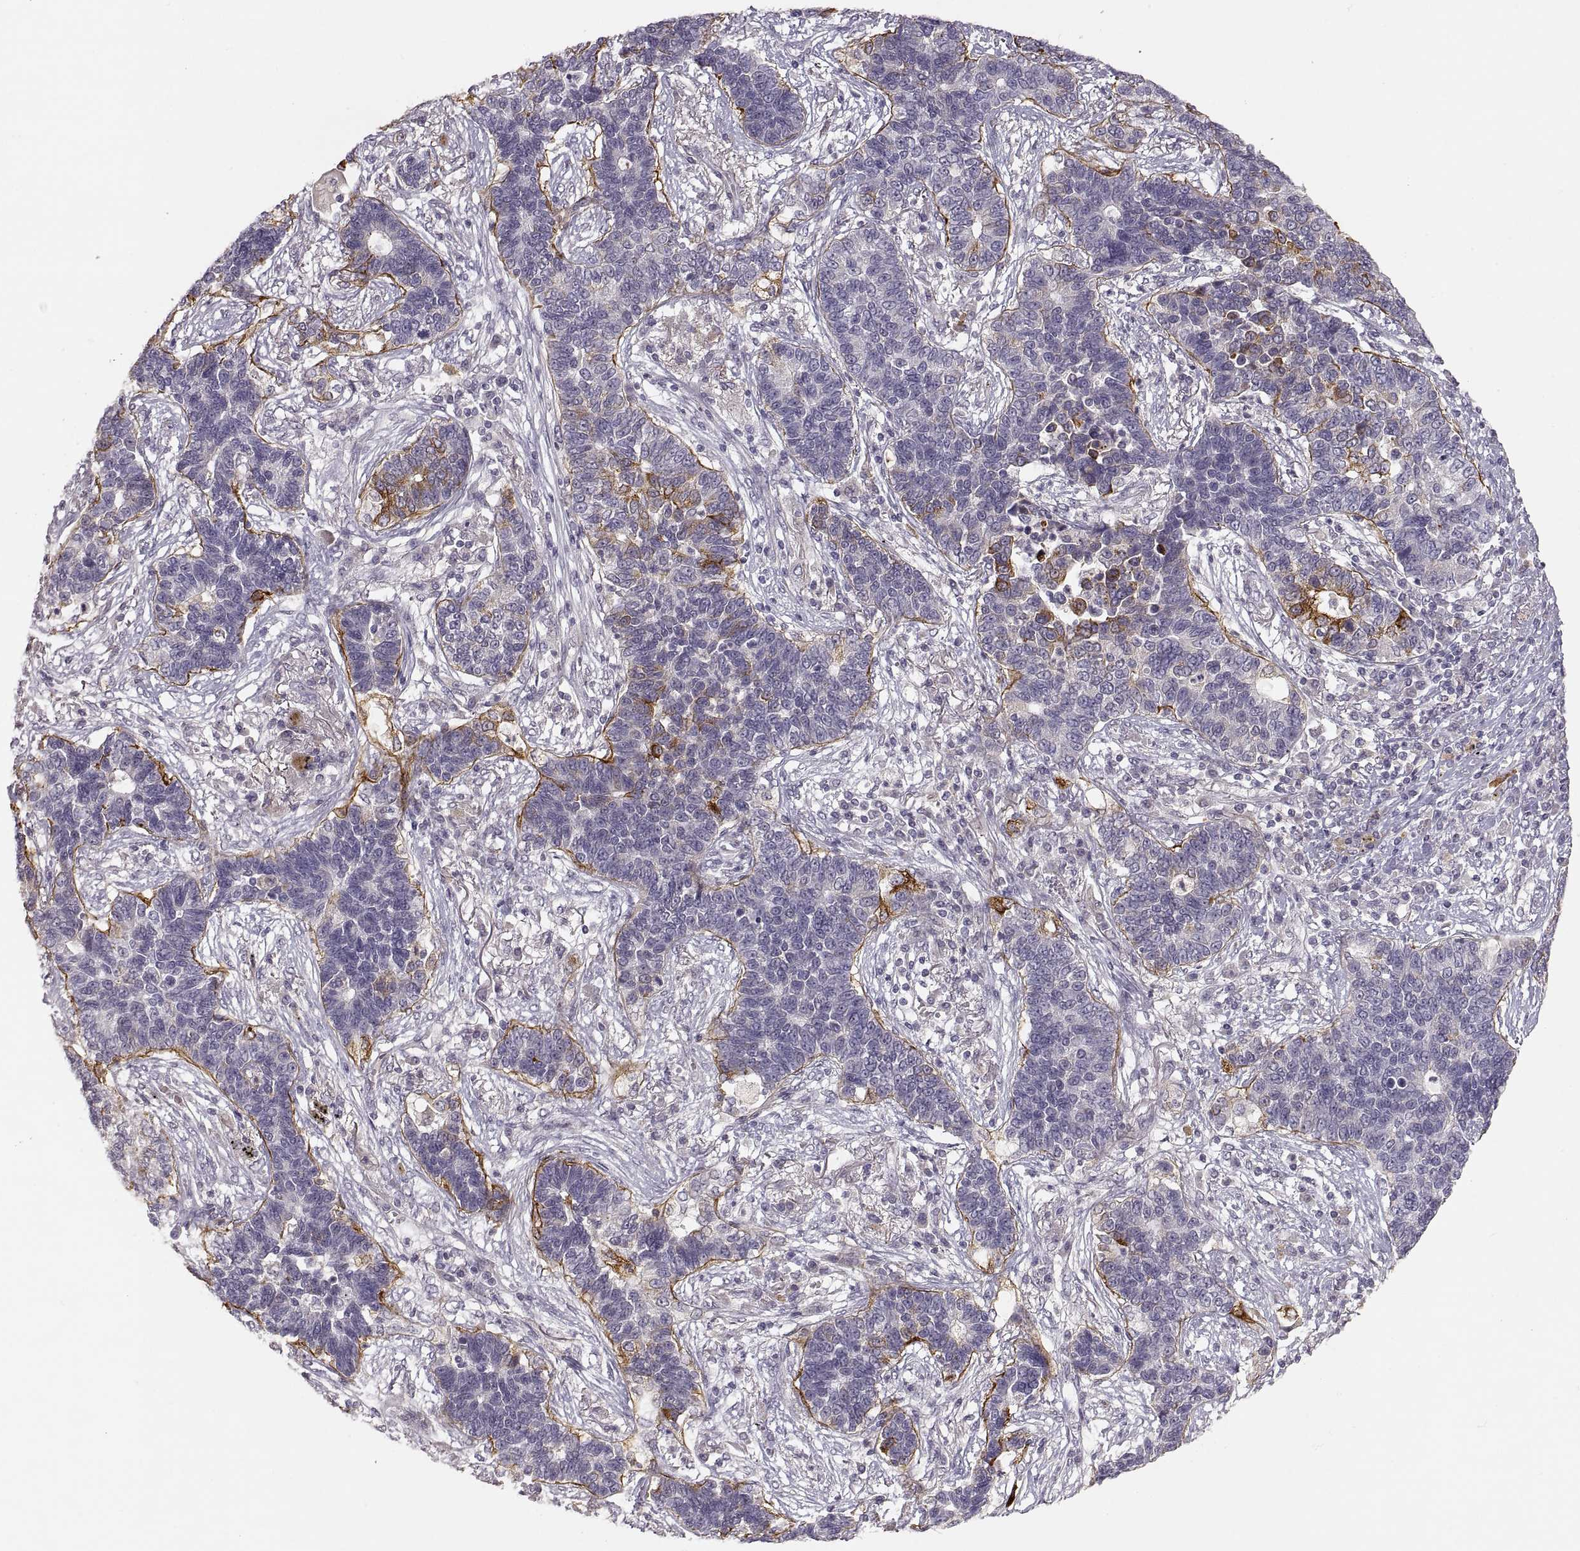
{"staining": {"intensity": "strong", "quantity": "<25%", "location": "cytoplasmic/membranous"}, "tissue": "lung cancer", "cell_type": "Tumor cells", "image_type": "cancer", "snomed": [{"axis": "morphology", "description": "Adenocarcinoma, NOS"}, {"axis": "topography", "description": "Lung"}], "caption": "DAB (3,3'-diaminobenzidine) immunohistochemical staining of lung cancer (adenocarcinoma) demonstrates strong cytoplasmic/membranous protein positivity in about <25% of tumor cells.", "gene": "LAMC2", "patient": {"sex": "female", "age": 57}}